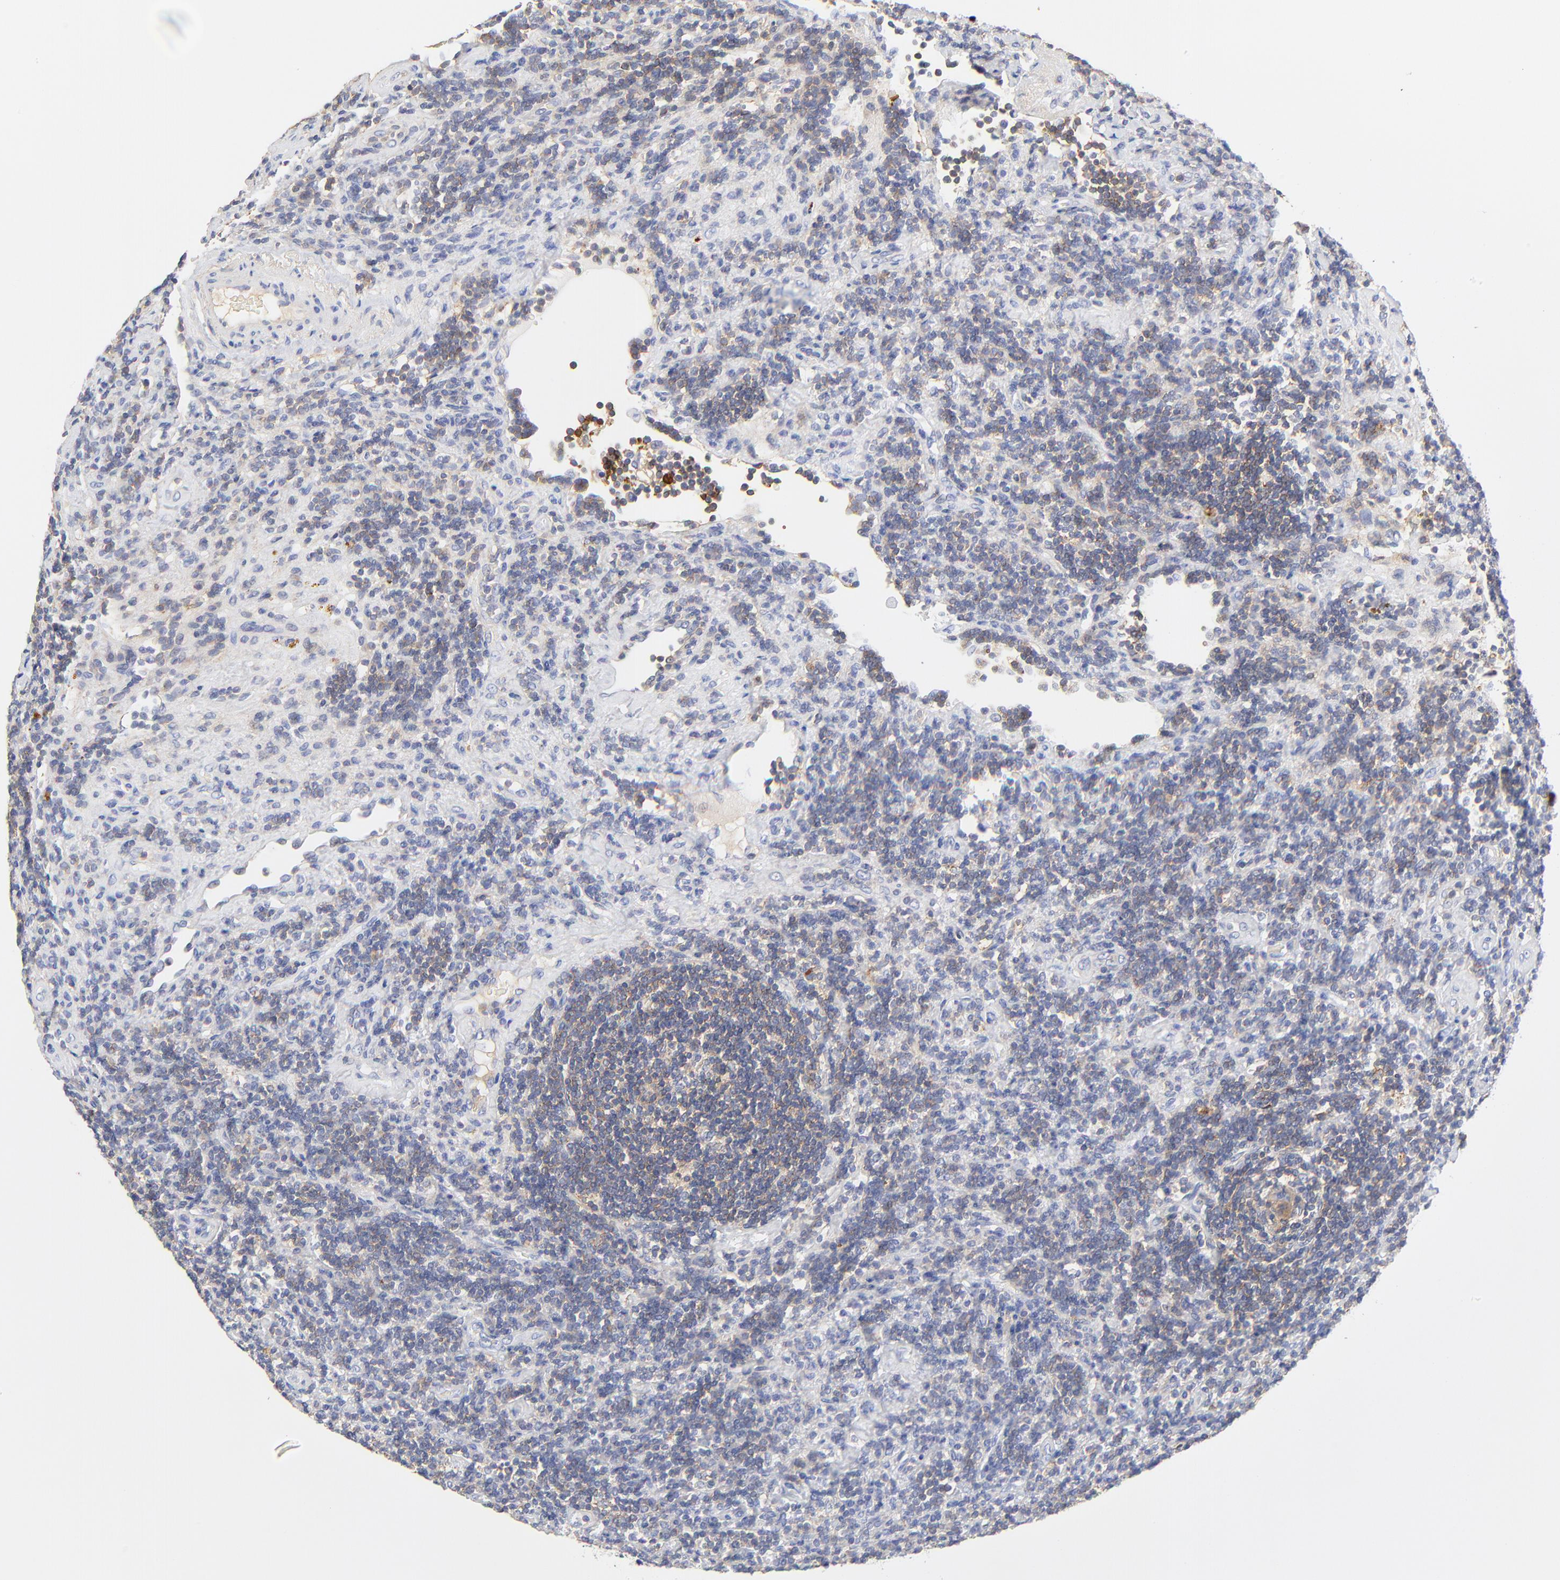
{"staining": {"intensity": "negative", "quantity": "none", "location": "none"}, "tissue": "lymphoma", "cell_type": "Tumor cells", "image_type": "cancer", "snomed": [{"axis": "morphology", "description": "Malignant lymphoma, non-Hodgkin's type, Low grade"}, {"axis": "topography", "description": "Lymph node"}], "caption": "This is an immunohistochemistry image of human low-grade malignant lymphoma, non-Hodgkin's type. There is no expression in tumor cells.", "gene": "MDGA2", "patient": {"sex": "male", "age": 70}}